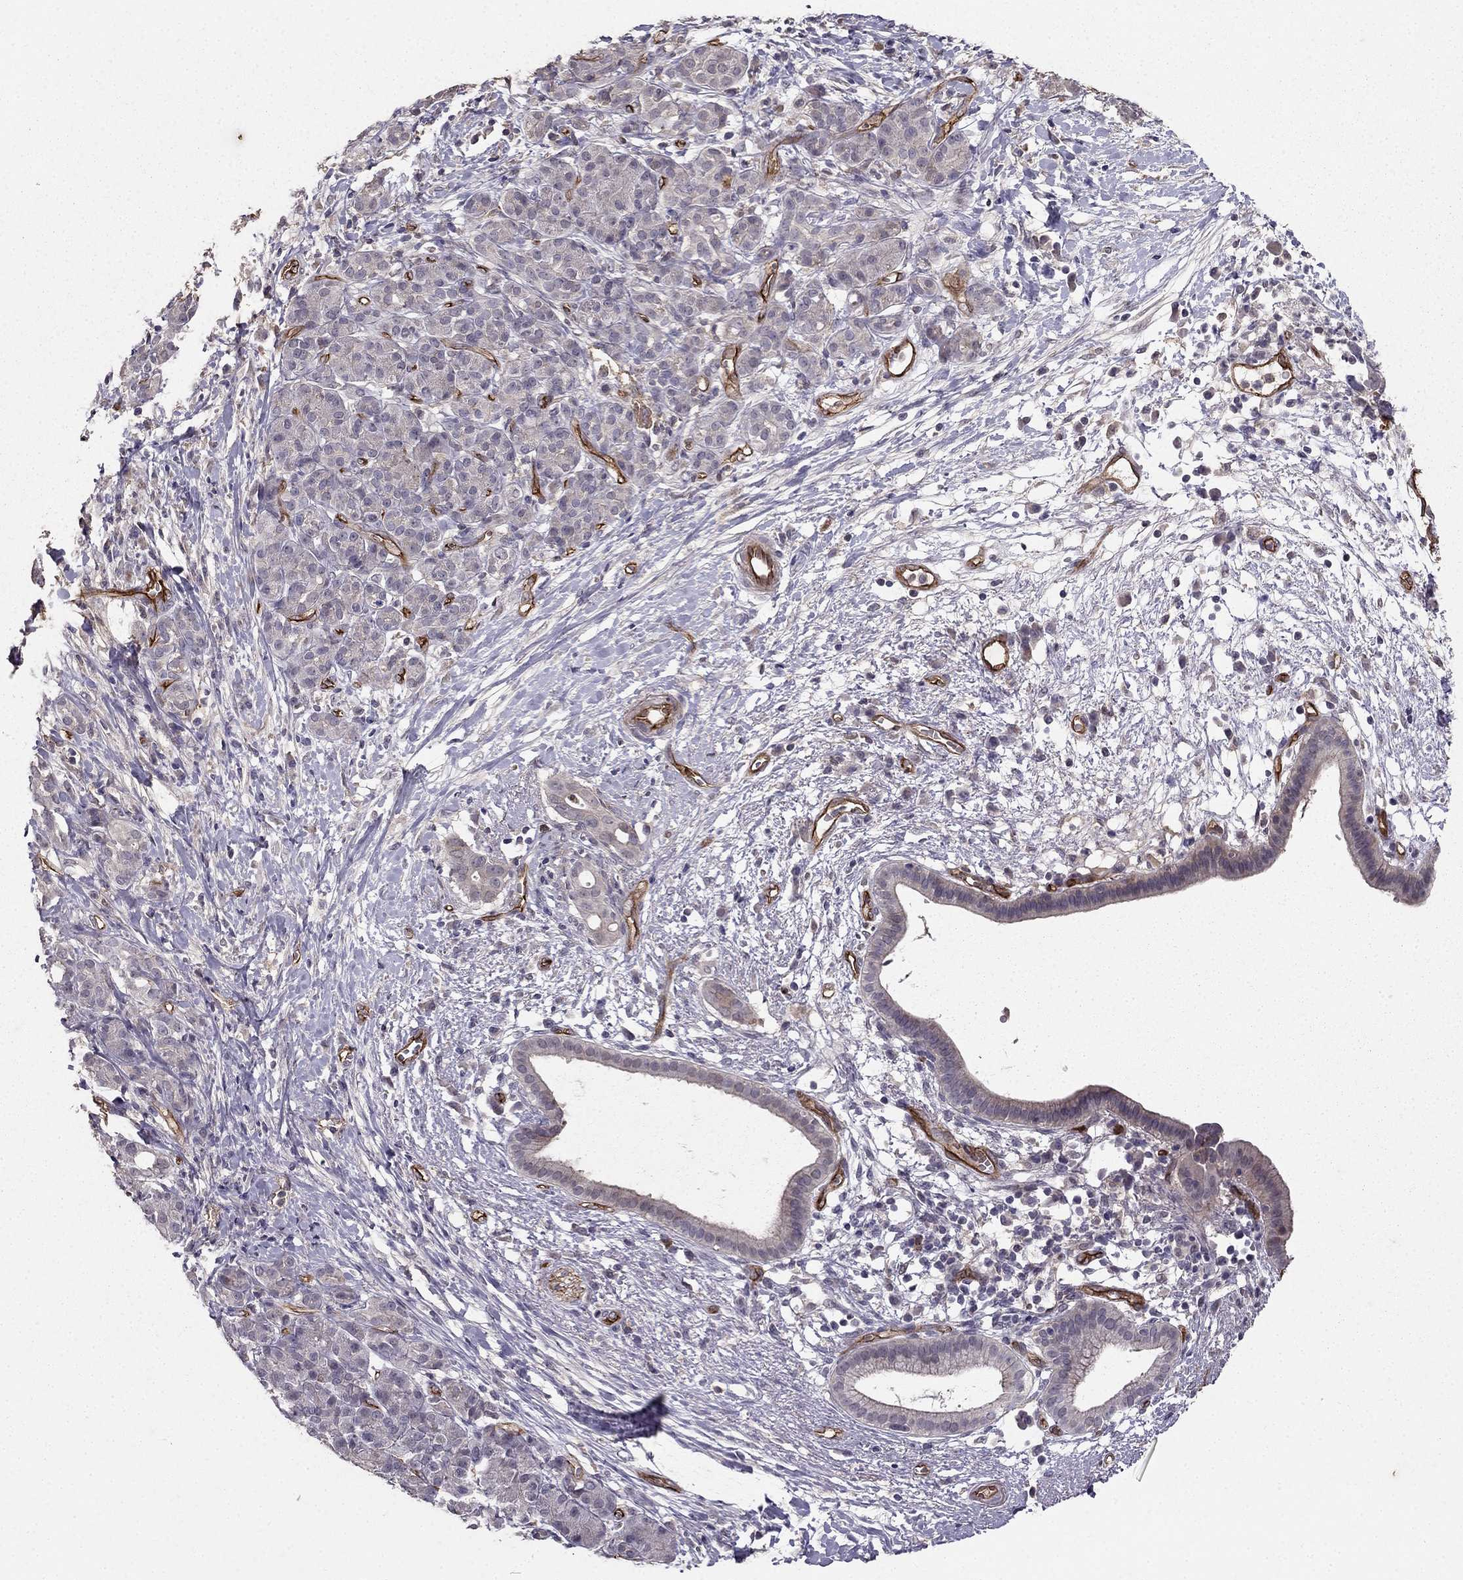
{"staining": {"intensity": "negative", "quantity": "none", "location": "none"}, "tissue": "pancreatic cancer", "cell_type": "Tumor cells", "image_type": "cancer", "snomed": [{"axis": "morphology", "description": "Adenocarcinoma, NOS"}, {"axis": "topography", "description": "Pancreas"}], "caption": "DAB (3,3'-diaminobenzidine) immunohistochemical staining of human pancreatic cancer shows no significant staining in tumor cells. (DAB (3,3'-diaminobenzidine) immunohistochemistry visualized using brightfield microscopy, high magnification).", "gene": "RASIP1", "patient": {"sex": "male", "age": 61}}